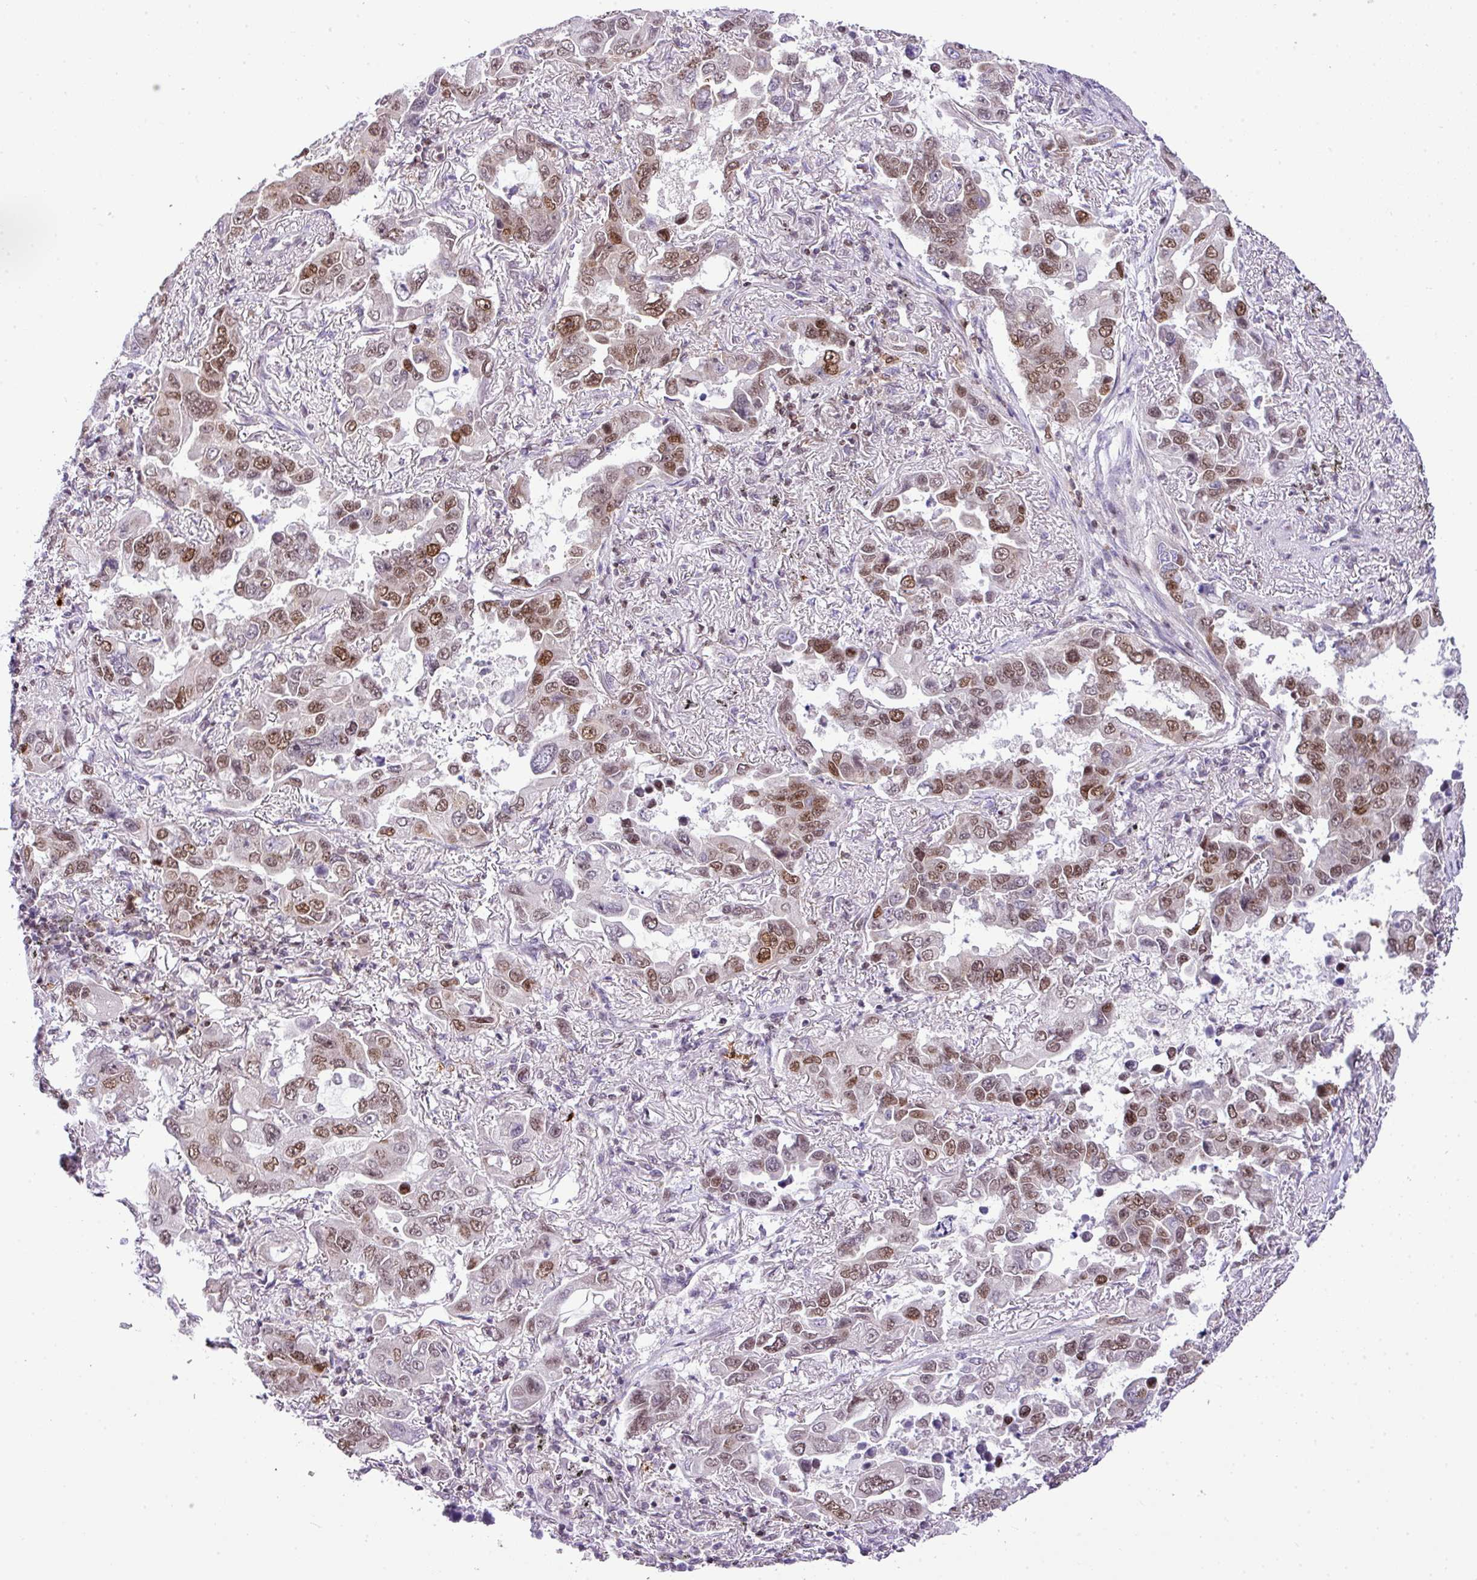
{"staining": {"intensity": "moderate", "quantity": ">75%", "location": "nuclear"}, "tissue": "lung cancer", "cell_type": "Tumor cells", "image_type": "cancer", "snomed": [{"axis": "morphology", "description": "Adenocarcinoma, NOS"}, {"axis": "topography", "description": "Lung"}], "caption": "Human lung cancer stained with a protein marker reveals moderate staining in tumor cells.", "gene": "CCDC137", "patient": {"sex": "male", "age": 64}}